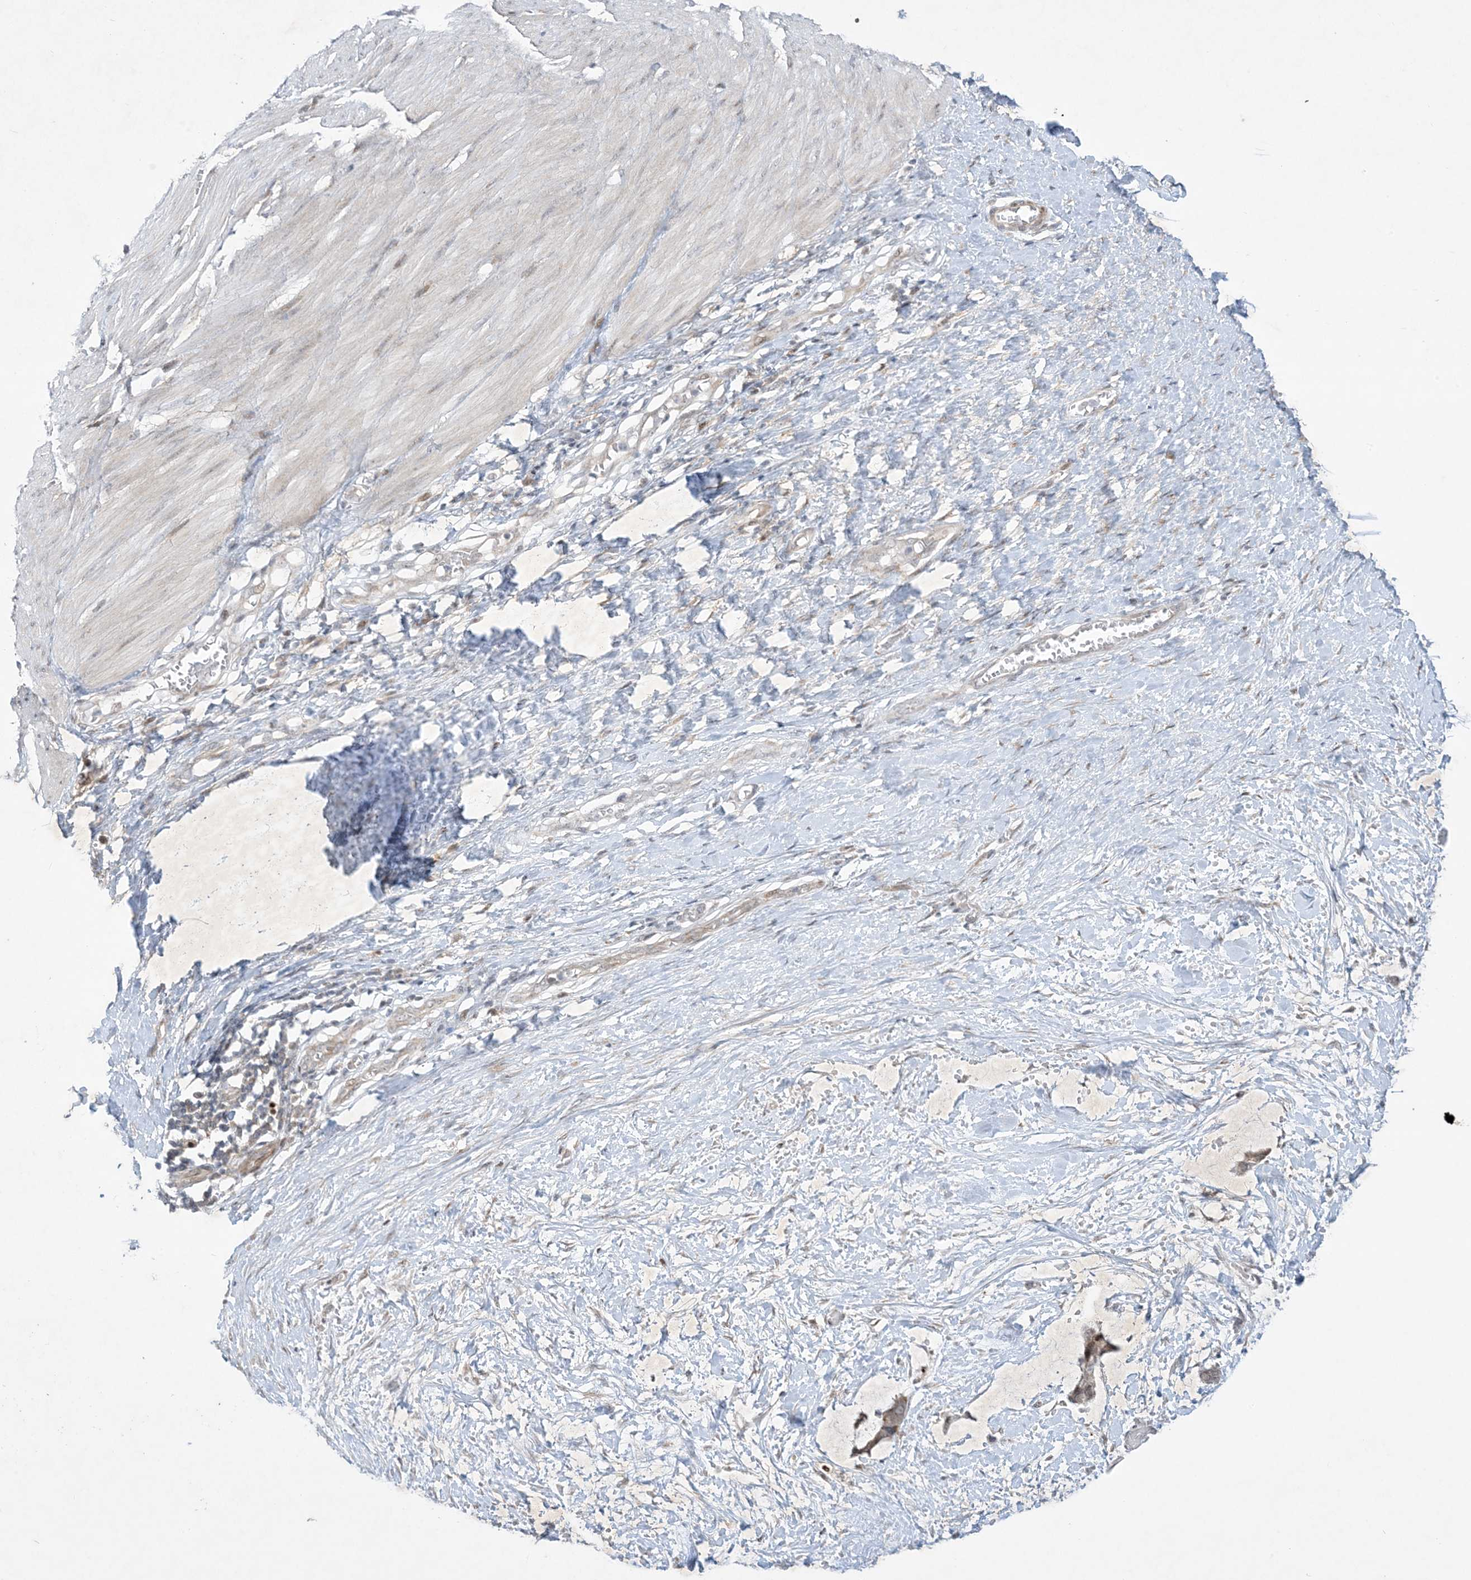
{"staining": {"intensity": "weak", "quantity": "<25%", "location": "cytoplasmic/membranous,nuclear"}, "tissue": "smooth muscle", "cell_type": "Smooth muscle cells", "image_type": "normal", "snomed": [{"axis": "morphology", "description": "Normal tissue, NOS"}, {"axis": "morphology", "description": "Adenocarcinoma, NOS"}, {"axis": "topography", "description": "Colon"}, {"axis": "topography", "description": "Peripheral nerve tissue"}], "caption": "Immunohistochemistry image of benign smooth muscle: human smooth muscle stained with DAB reveals no significant protein staining in smooth muscle cells.", "gene": "SOGA3", "patient": {"sex": "male", "age": 14}}